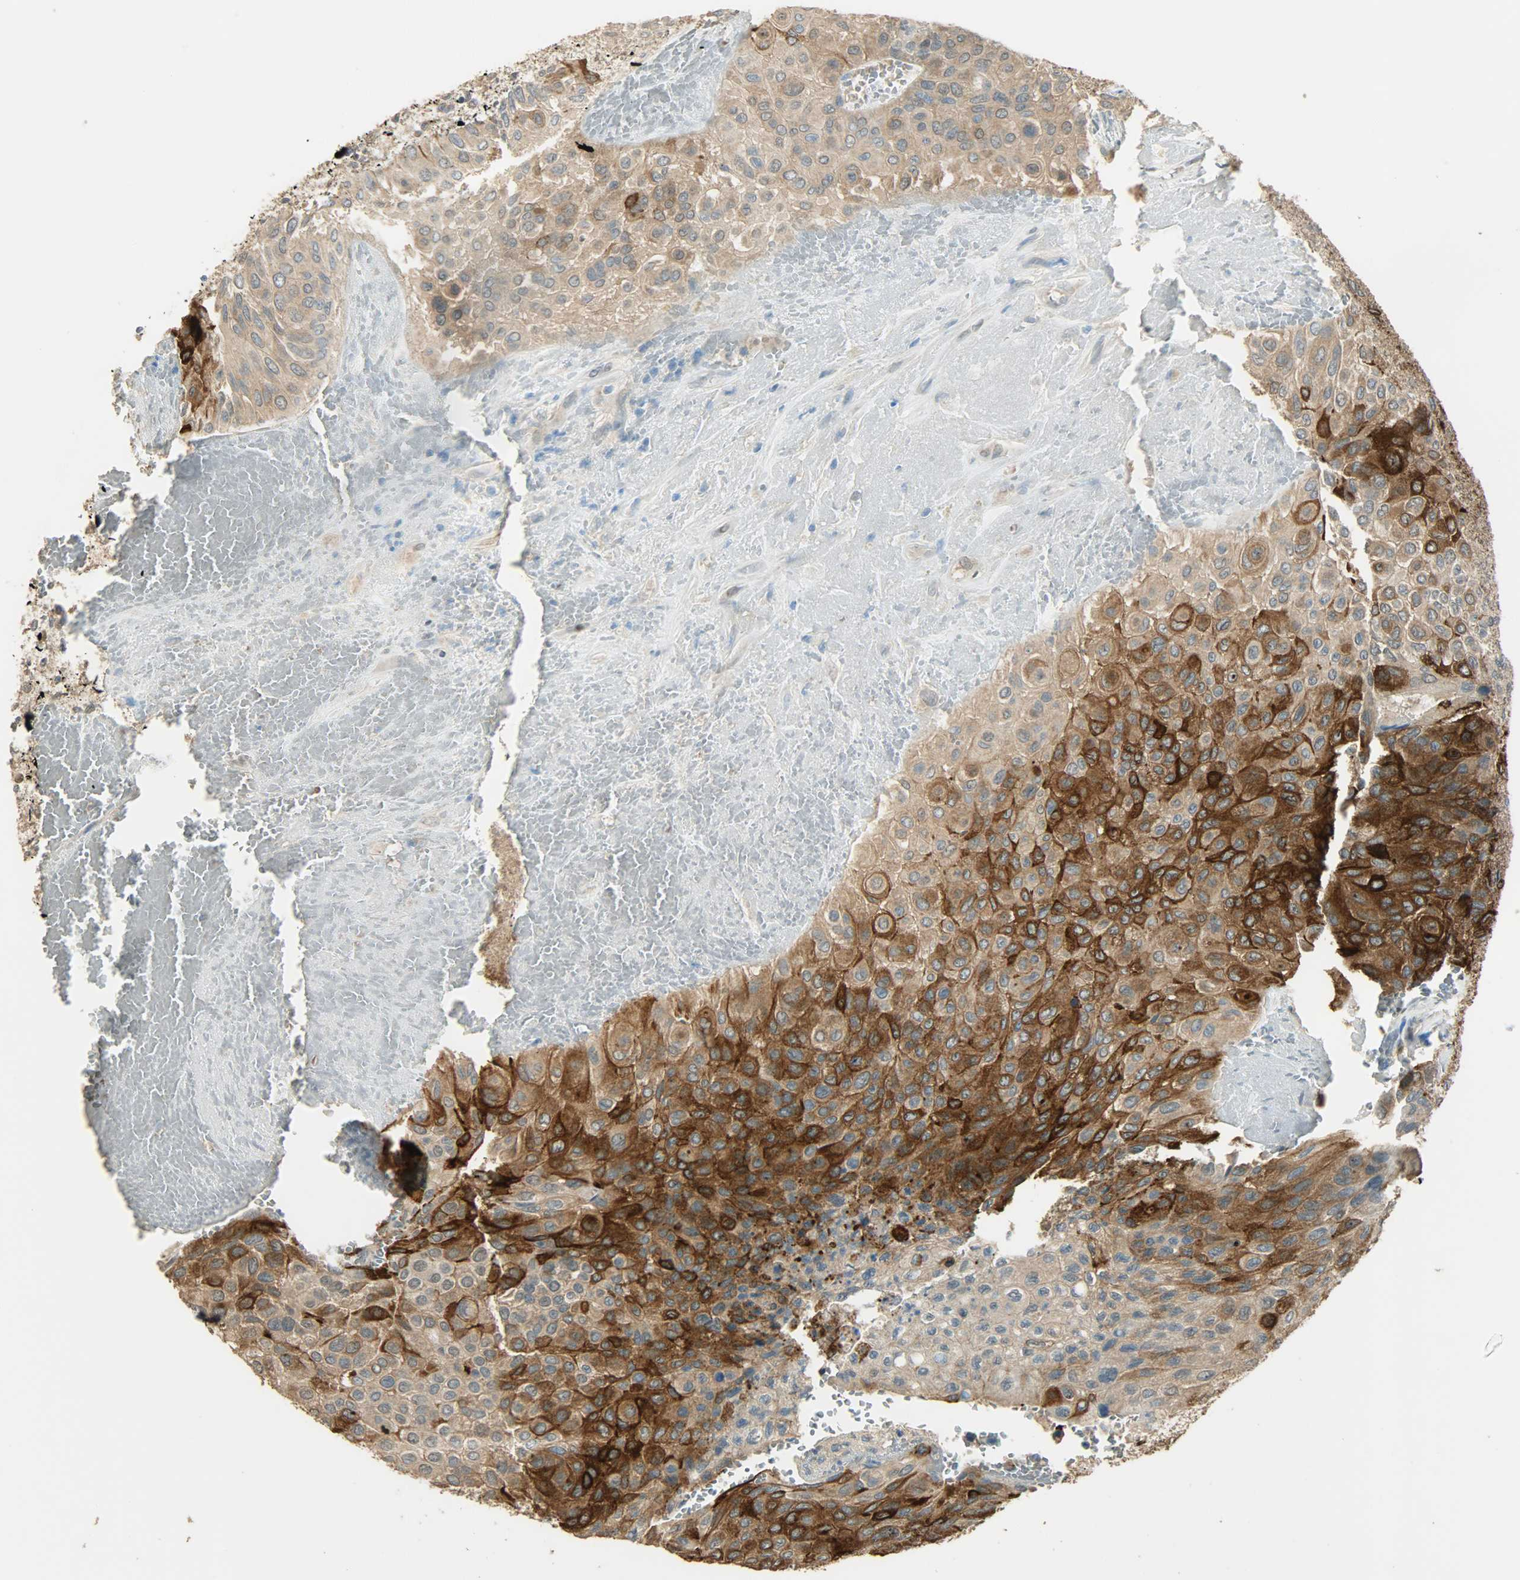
{"staining": {"intensity": "strong", "quantity": ">75%", "location": "cytoplasmic/membranous"}, "tissue": "urothelial cancer", "cell_type": "Tumor cells", "image_type": "cancer", "snomed": [{"axis": "morphology", "description": "Urothelial carcinoma, High grade"}, {"axis": "topography", "description": "Urinary bladder"}], "caption": "An immunohistochemistry micrograph of neoplastic tissue is shown. Protein staining in brown labels strong cytoplasmic/membranous positivity in high-grade urothelial carcinoma within tumor cells.", "gene": "PRMT5", "patient": {"sex": "male", "age": 66}}